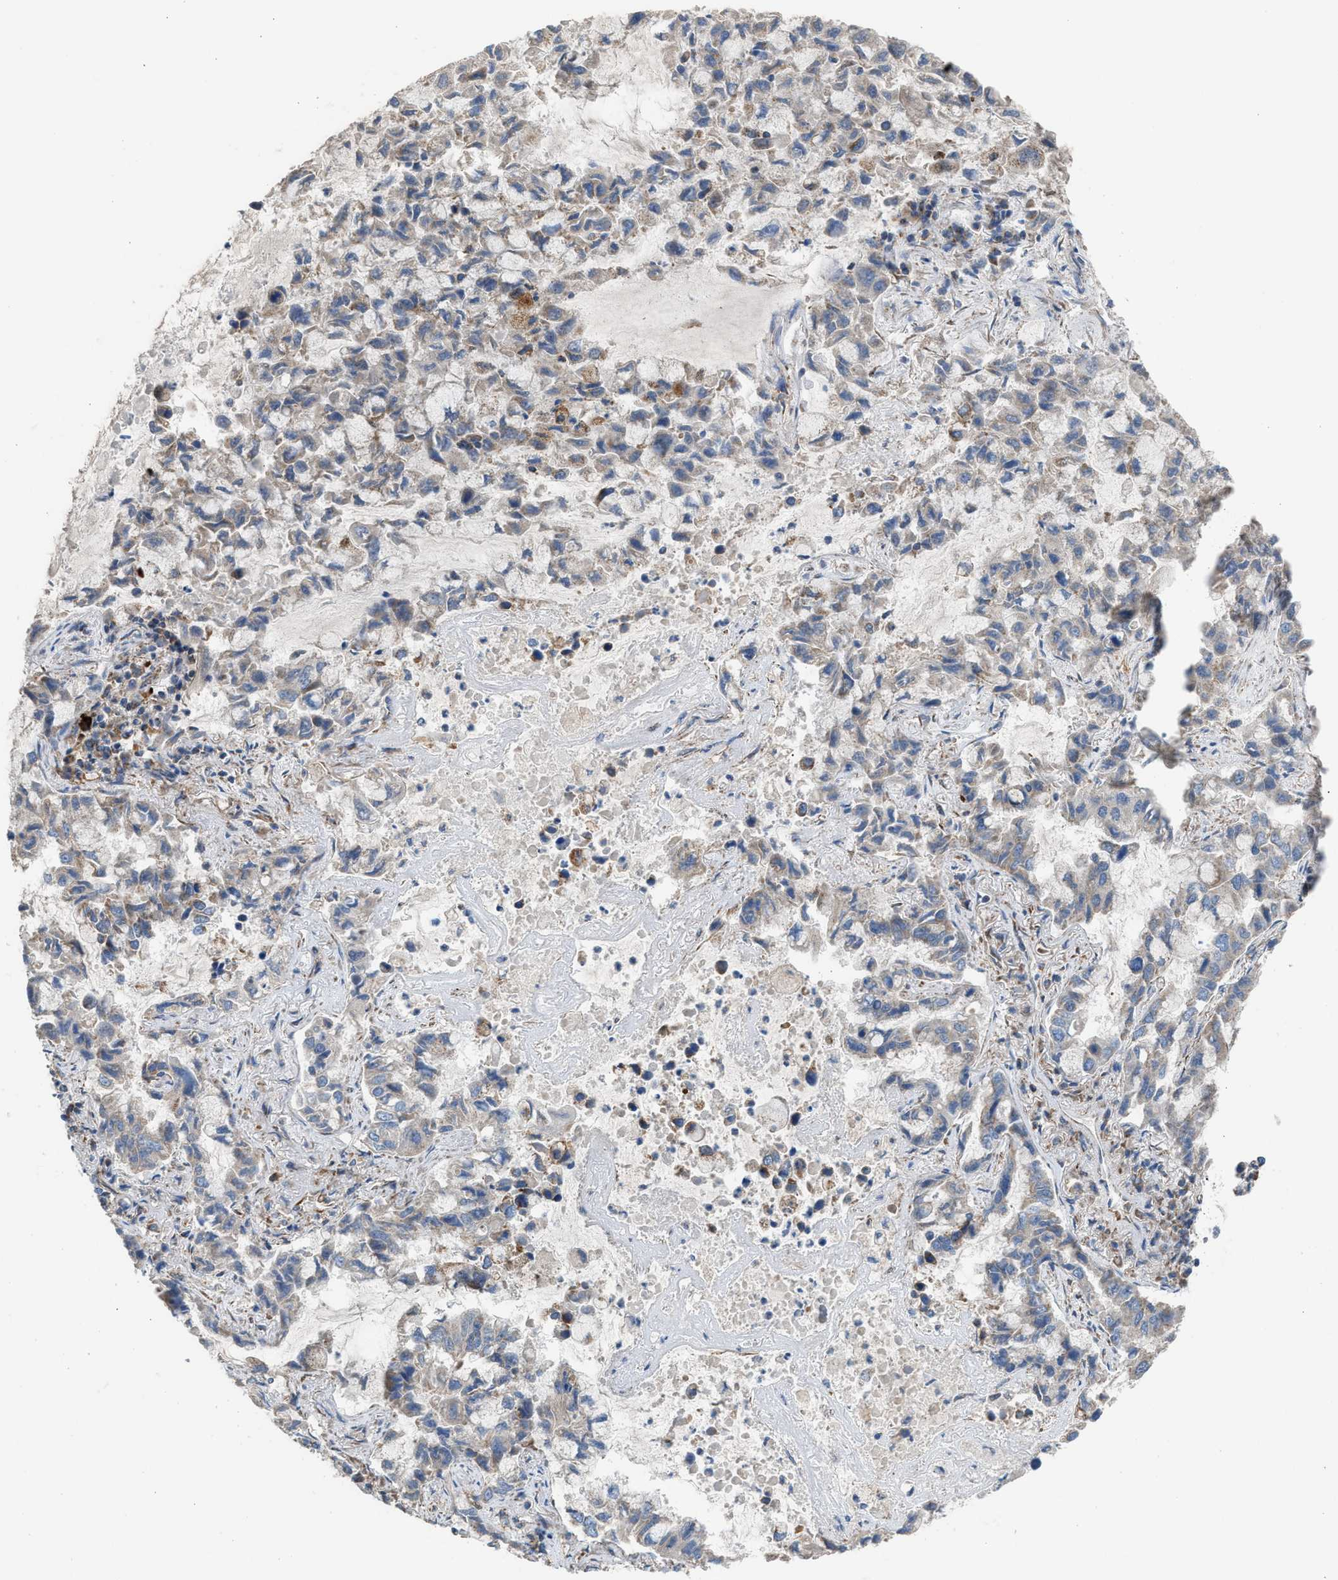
{"staining": {"intensity": "weak", "quantity": "<25%", "location": "cytoplasmic/membranous"}, "tissue": "lung cancer", "cell_type": "Tumor cells", "image_type": "cancer", "snomed": [{"axis": "morphology", "description": "Adenocarcinoma, NOS"}, {"axis": "topography", "description": "Lung"}], "caption": "High power microscopy histopathology image of an immunohistochemistry (IHC) image of adenocarcinoma (lung), revealing no significant positivity in tumor cells.", "gene": "SLC10A3", "patient": {"sex": "male", "age": 64}}